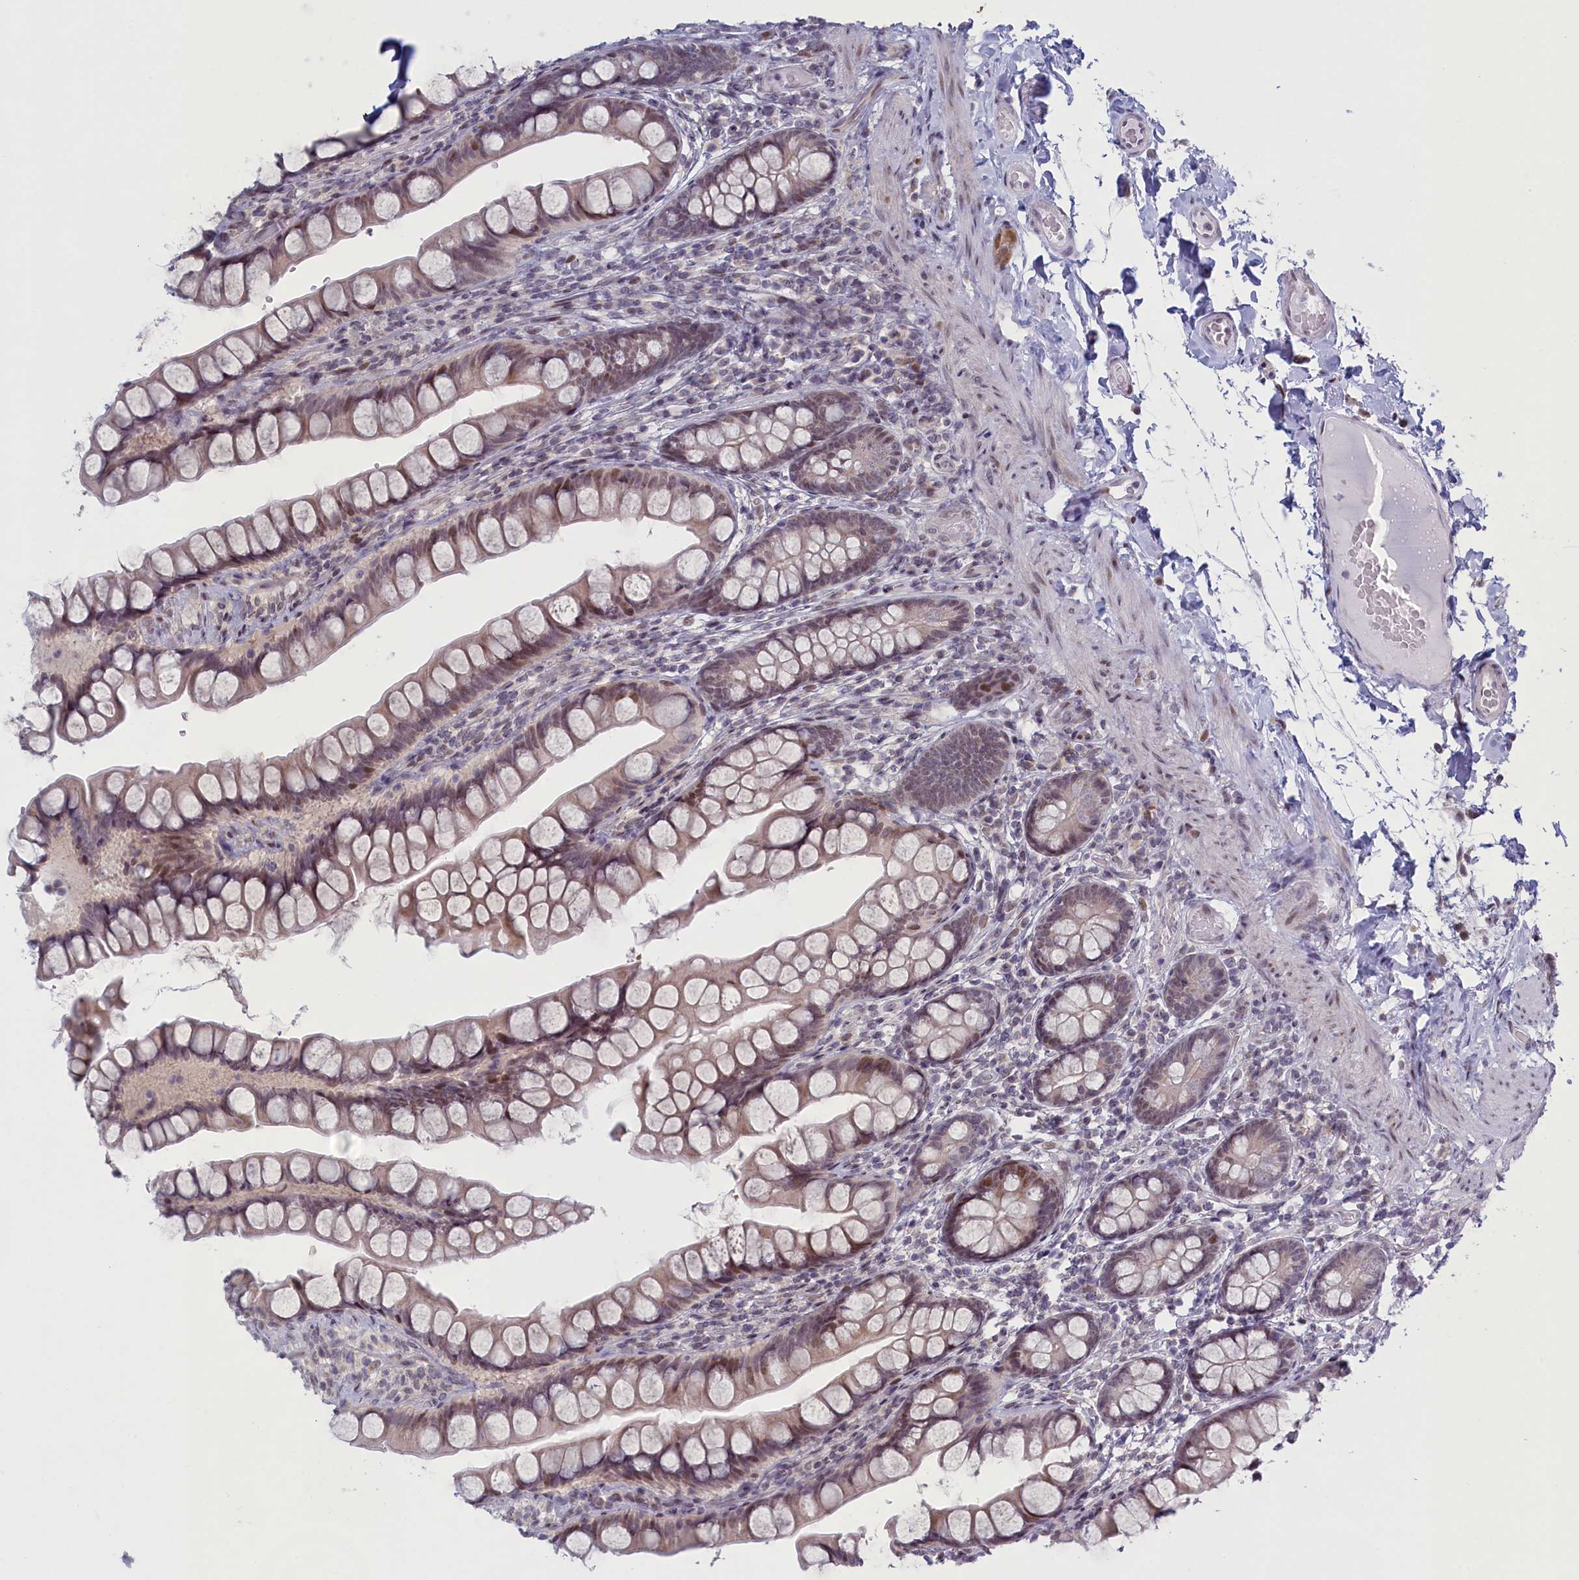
{"staining": {"intensity": "moderate", "quantity": "<25%", "location": "nuclear"}, "tissue": "small intestine", "cell_type": "Glandular cells", "image_type": "normal", "snomed": [{"axis": "morphology", "description": "Normal tissue, NOS"}, {"axis": "topography", "description": "Small intestine"}], "caption": "The photomicrograph shows immunohistochemical staining of unremarkable small intestine. There is moderate nuclear staining is seen in about <25% of glandular cells. (DAB IHC, brown staining for protein, blue staining for nuclei).", "gene": "ATF7IP2", "patient": {"sex": "male", "age": 70}}